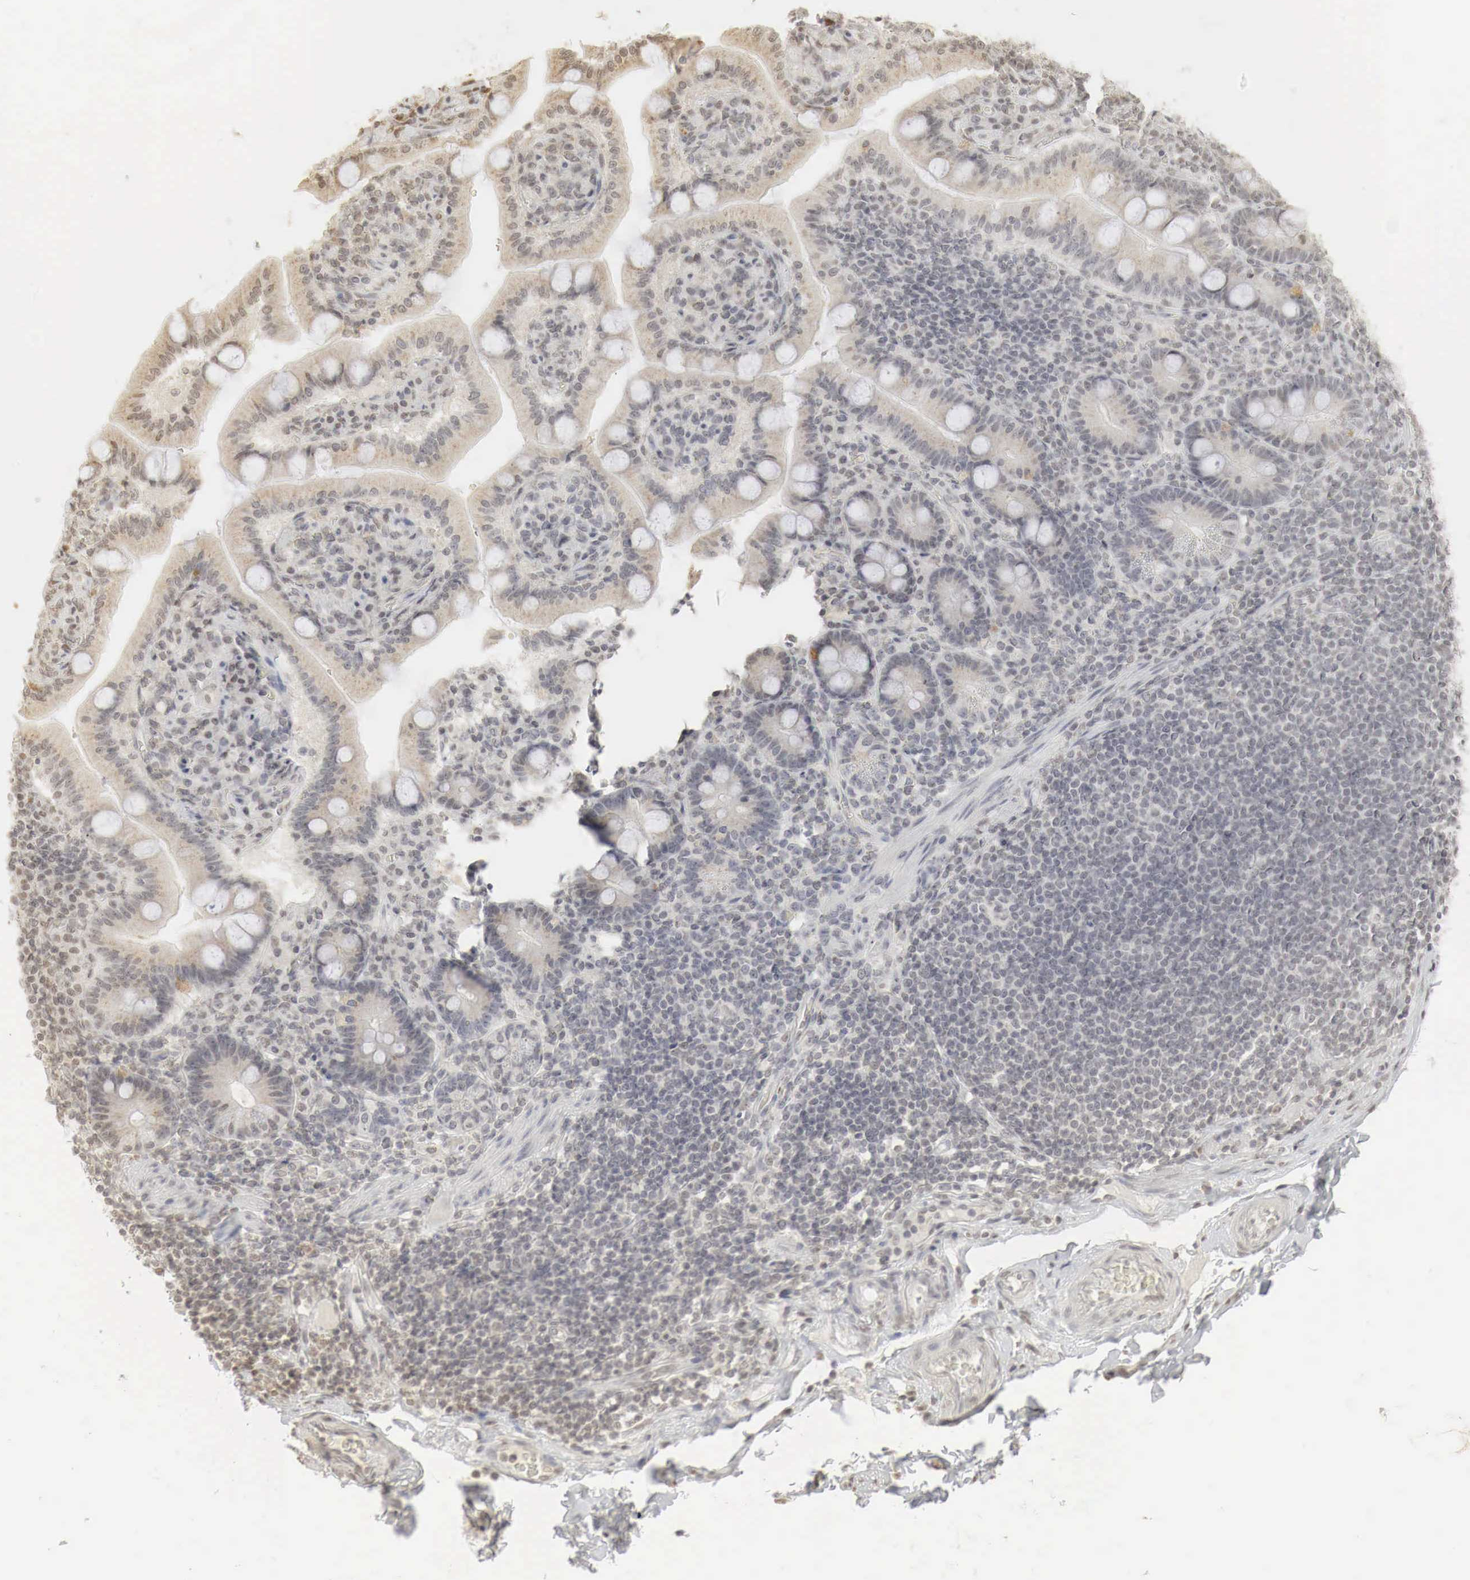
{"staining": {"intensity": "moderate", "quantity": ">75%", "location": "cytoplasmic/membranous"}, "tissue": "adipose tissue", "cell_type": "Adipocytes", "image_type": "normal", "snomed": [{"axis": "morphology", "description": "Normal tissue, NOS"}, {"axis": "topography", "description": "Duodenum"}], "caption": "Protein expression analysis of unremarkable human adipose tissue reveals moderate cytoplasmic/membranous staining in approximately >75% of adipocytes. (IHC, brightfield microscopy, high magnification).", "gene": "ERBB4", "patient": {"sex": "male", "age": 63}}